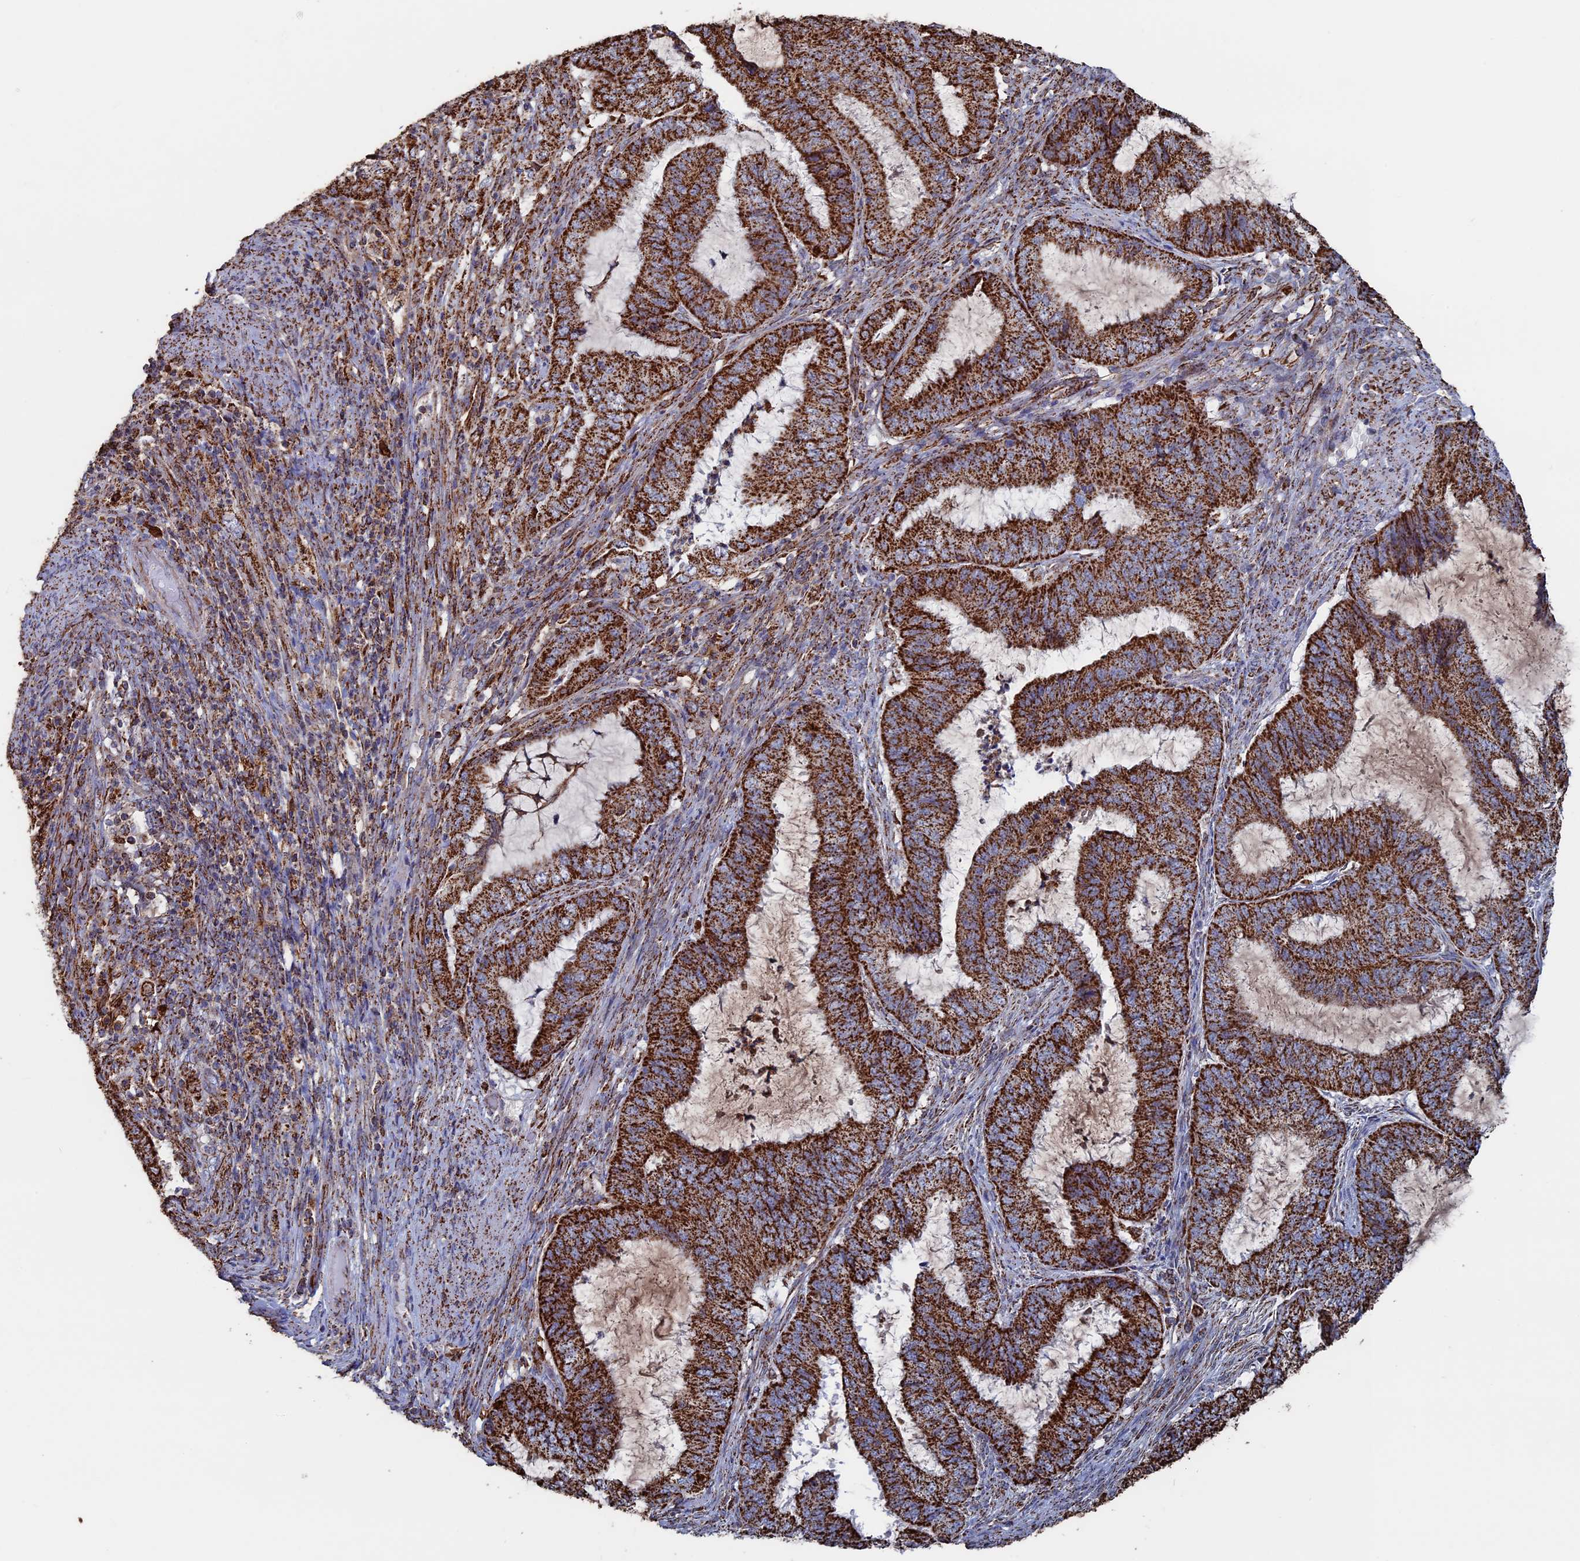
{"staining": {"intensity": "strong", "quantity": ">75%", "location": "cytoplasmic/membranous"}, "tissue": "endometrial cancer", "cell_type": "Tumor cells", "image_type": "cancer", "snomed": [{"axis": "morphology", "description": "Adenocarcinoma, NOS"}, {"axis": "topography", "description": "Endometrium"}], "caption": "Adenocarcinoma (endometrial) stained with IHC shows strong cytoplasmic/membranous expression in approximately >75% of tumor cells.", "gene": "SEC24D", "patient": {"sex": "female", "age": 51}}